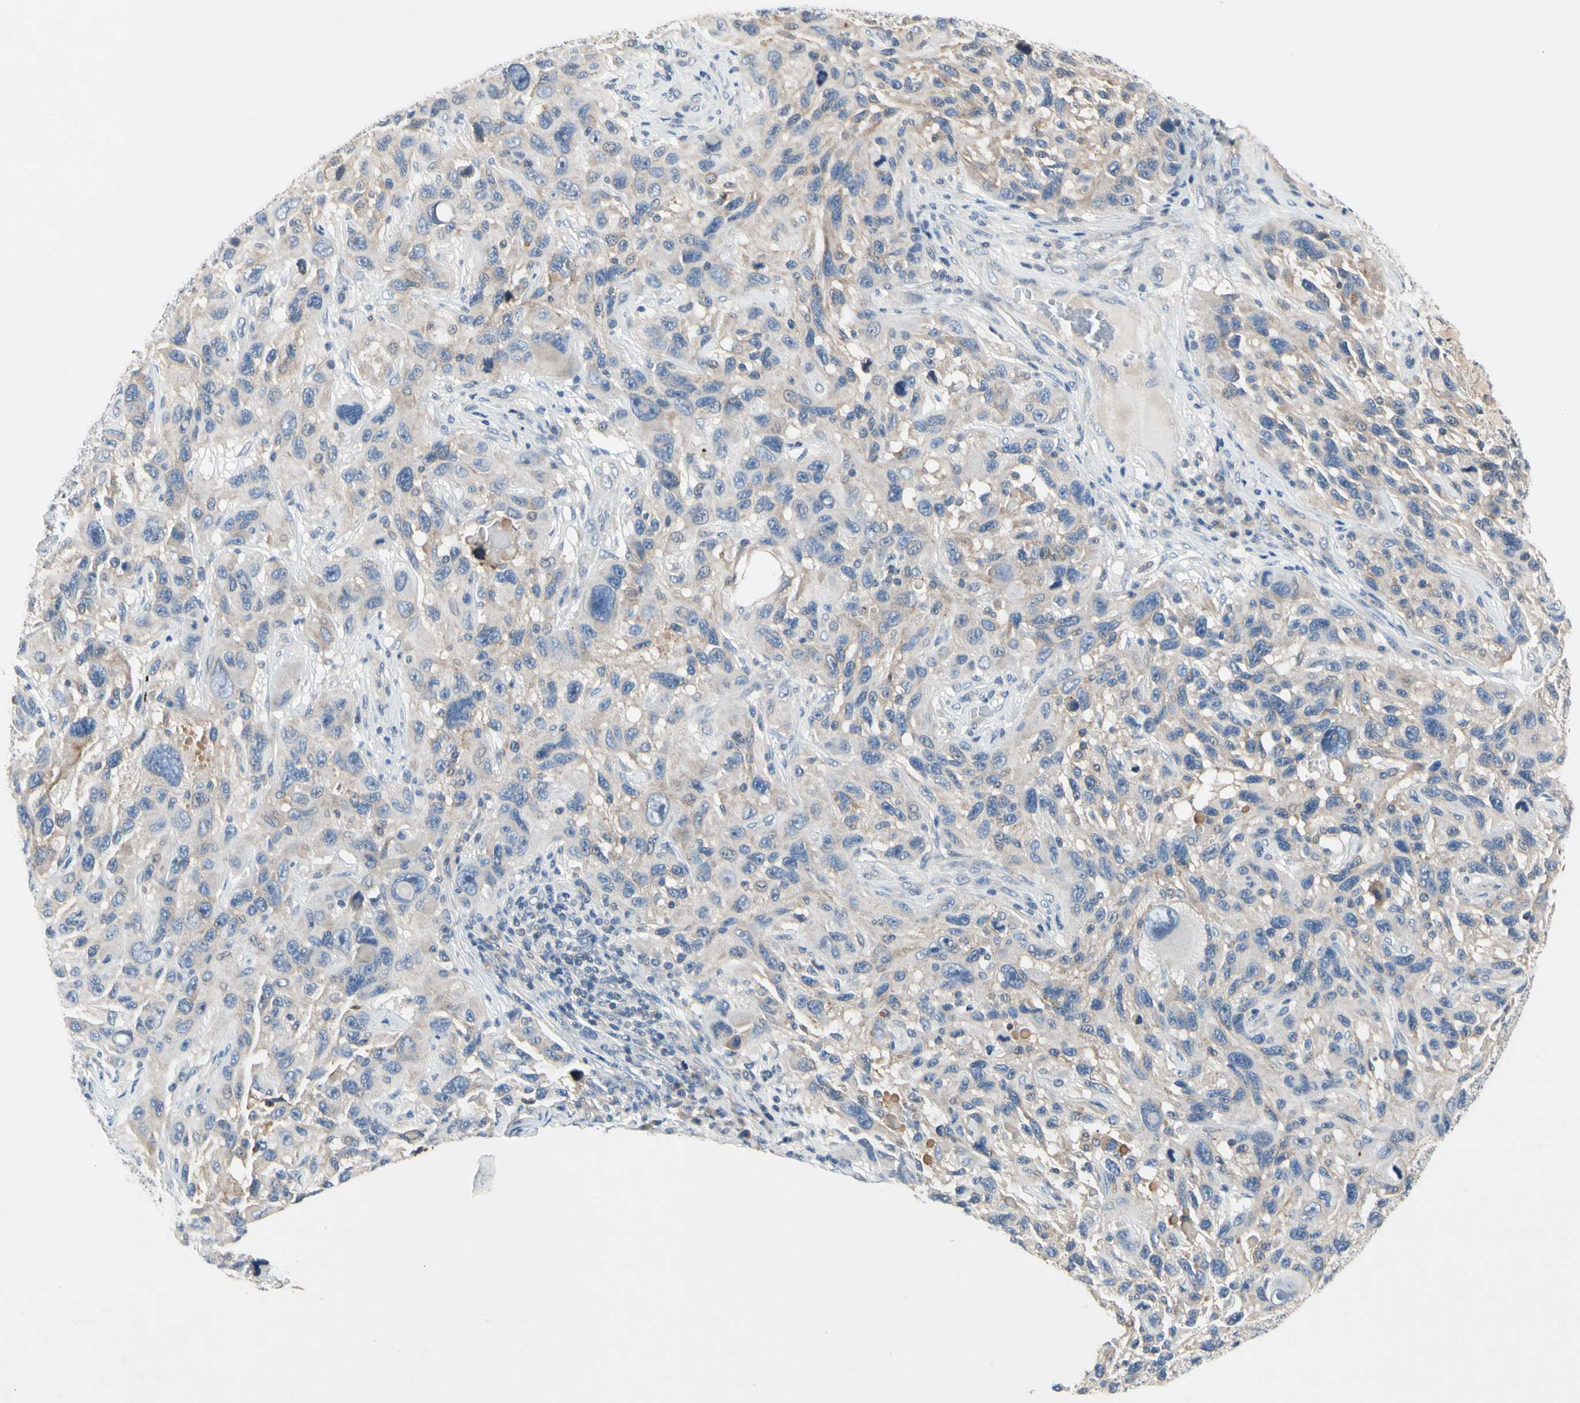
{"staining": {"intensity": "negative", "quantity": "none", "location": "none"}, "tissue": "melanoma", "cell_type": "Tumor cells", "image_type": "cancer", "snomed": [{"axis": "morphology", "description": "Malignant melanoma, NOS"}, {"axis": "topography", "description": "Skin"}], "caption": "This is an immunohistochemistry (IHC) micrograph of malignant melanoma. There is no positivity in tumor cells.", "gene": "GAS6", "patient": {"sex": "male", "age": 53}}